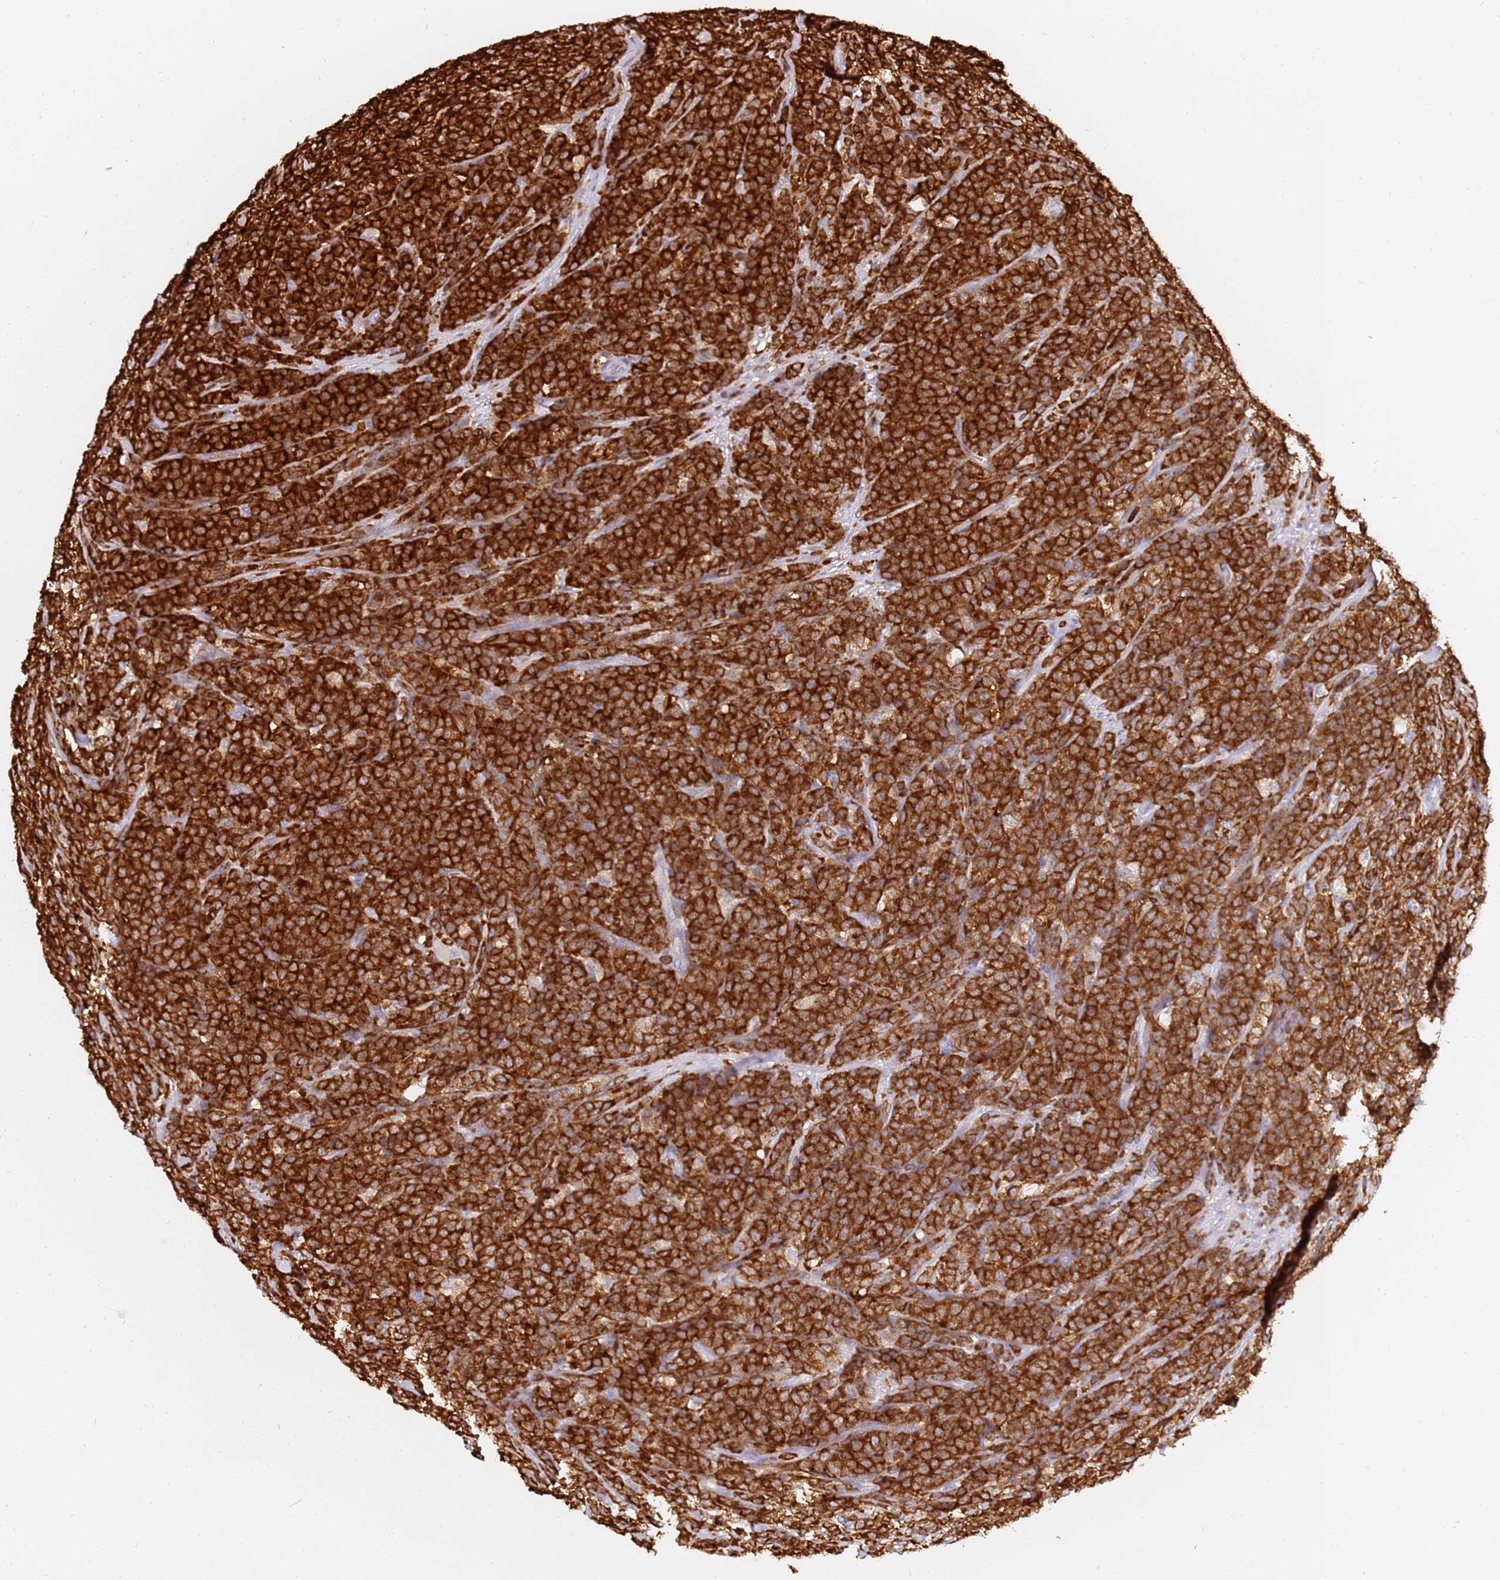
{"staining": {"intensity": "strong", "quantity": ">75%", "location": "cytoplasmic/membranous"}, "tissue": "lymphoma", "cell_type": "Tumor cells", "image_type": "cancer", "snomed": [{"axis": "morphology", "description": "Malignant lymphoma, non-Hodgkin's type, High grade"}, {"axis": "topography", "description": "Small intestine"}], "caption": "Human lymphoma stained for a protein (brown) displays strong cytoplasmic/membranous positive expression in approximately >75% of tumor cells.", "gene": "CORO1A", "patient": {"sex": "male", "age": 8}}